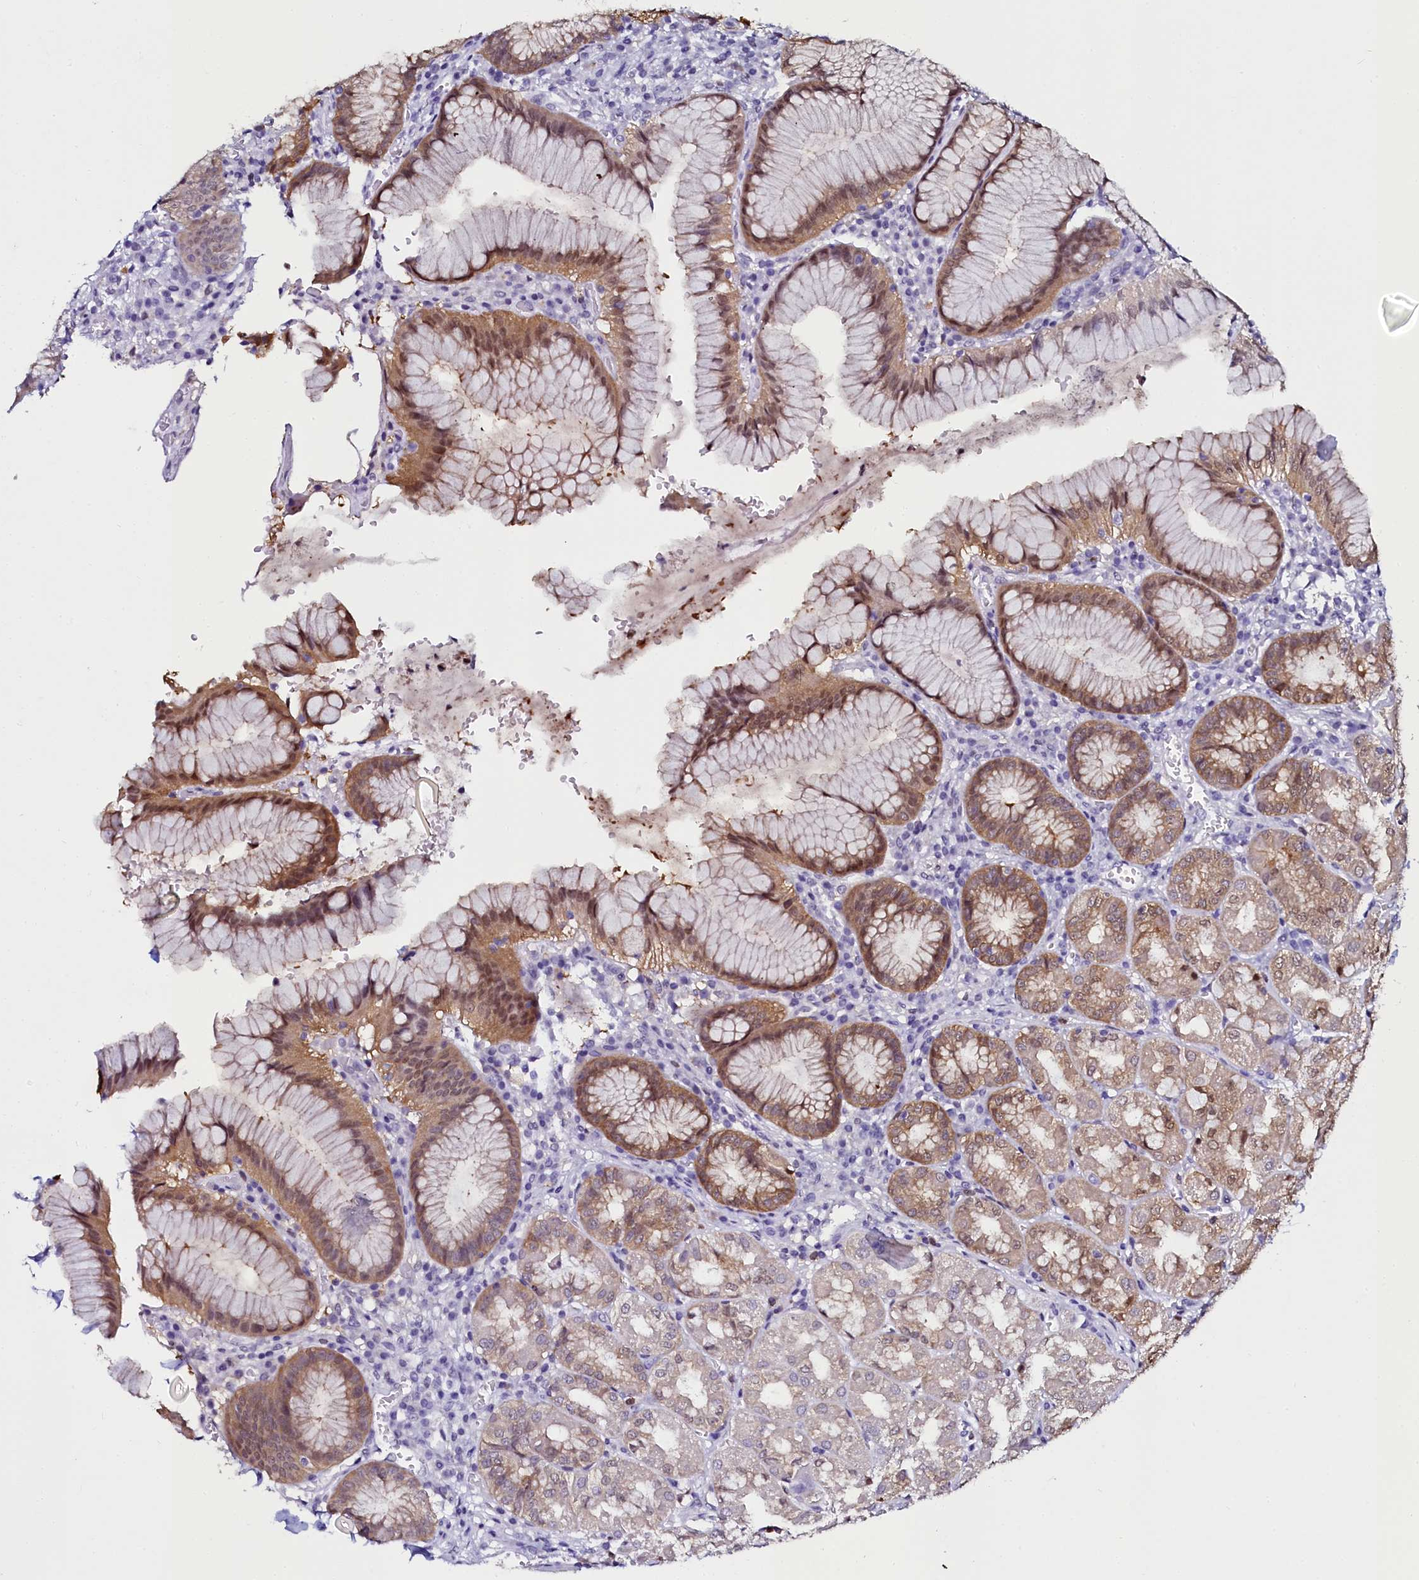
{"staining": {"intensity": "moderate", "quantity": "25%-75%", "location": "cytoplasmic/membranous,nuclear"}, "tissue": "stomach", "cell_type": "Glandular cells", "image_type": "normal", "snomed": [{"axis": "morphology", "description": "Normal tissue, NOS"}, {"axis": "topography", "description": "Stomach"}], "caption": "About 25%-75% of glandular cells in normal stomach demonstrate moderate cytoplasmic/membranous,nuclear protein staining as visualized by brown immunohistochemical staining.", "gene": "SORD", "patient": {"sex": "male", "age": 55}}